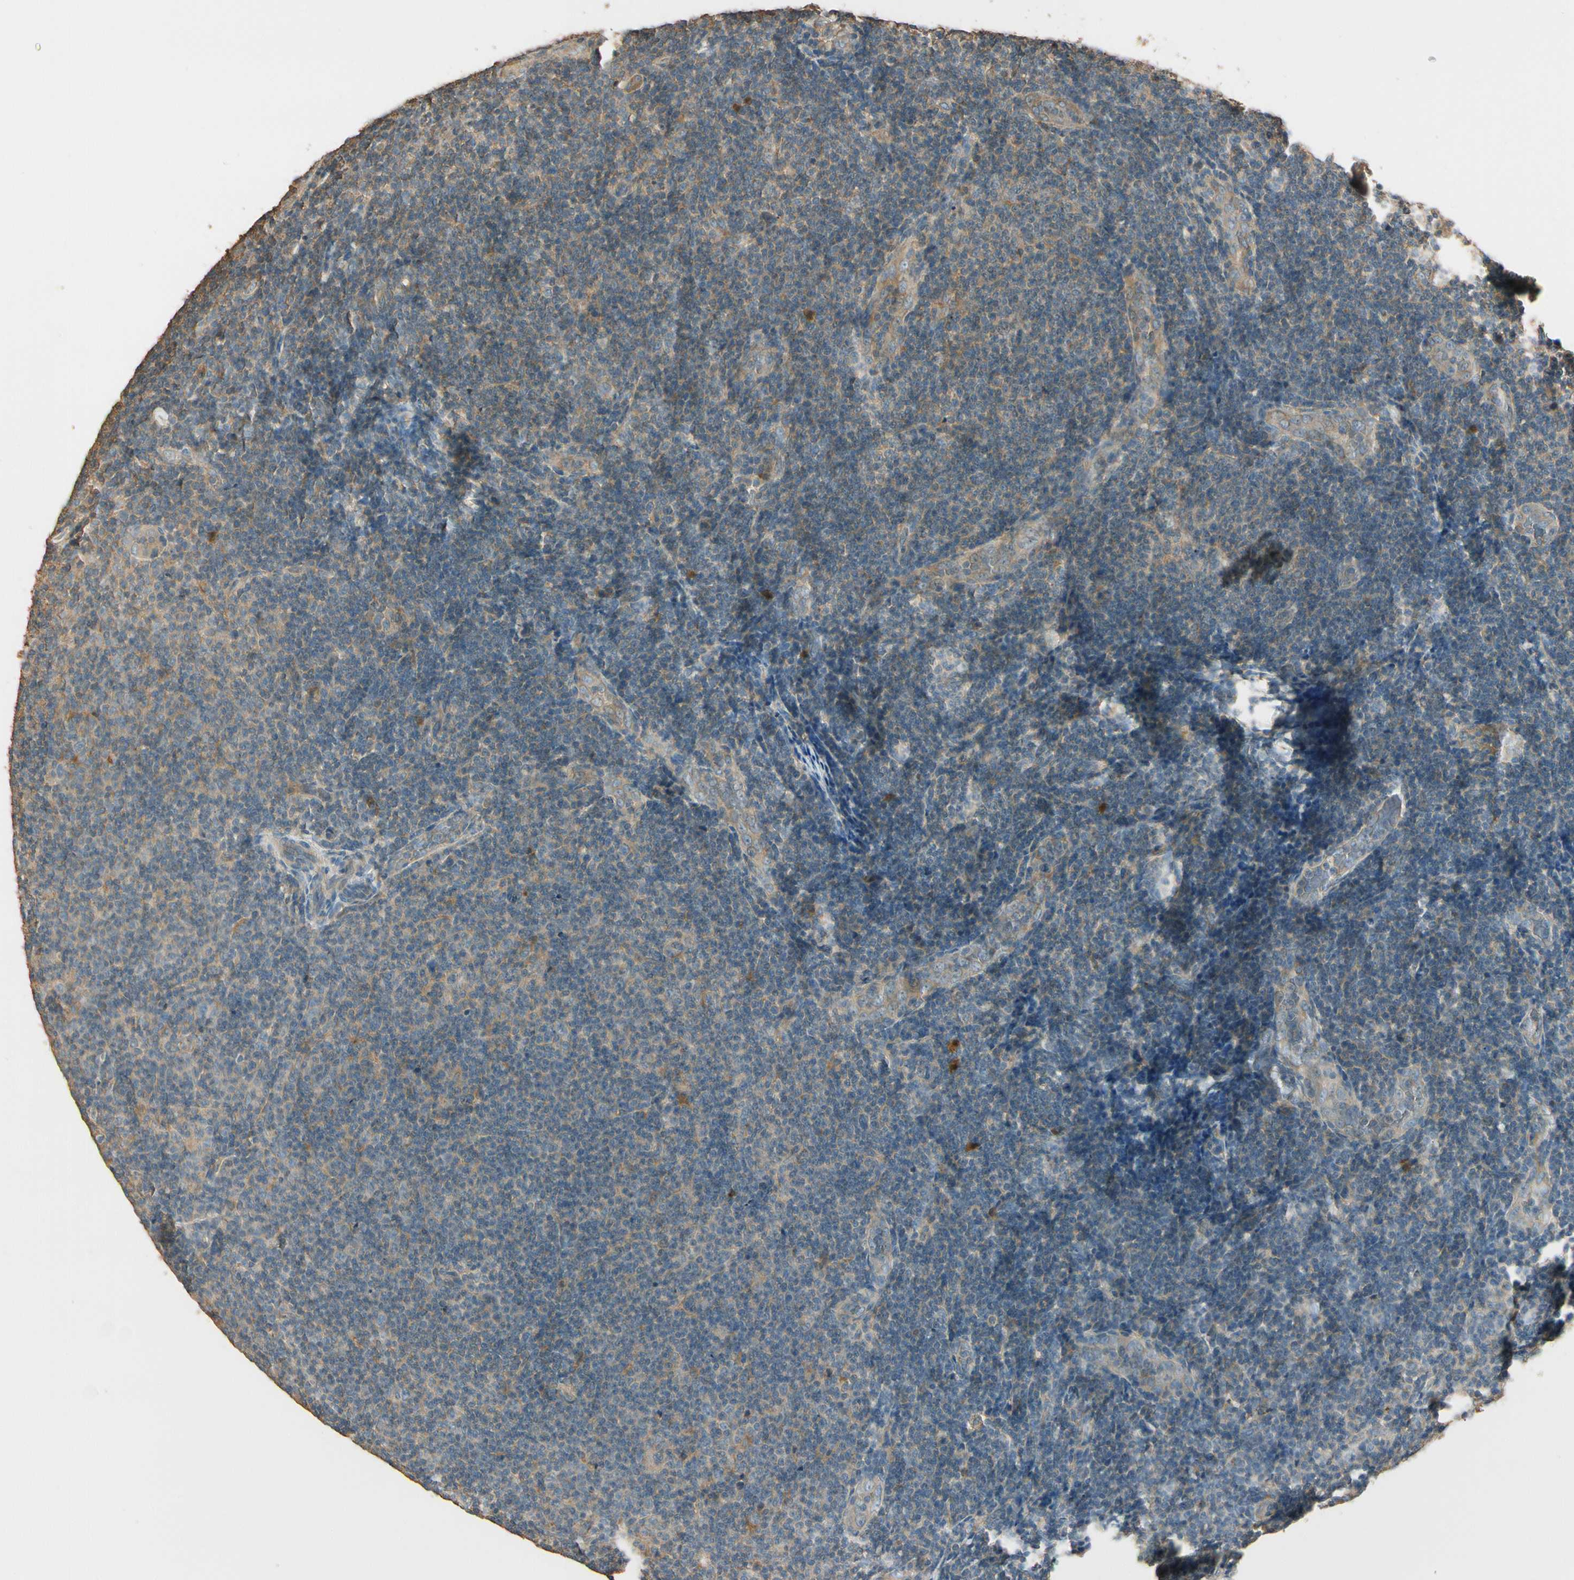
{"staining": {"intensity": "weak", "quantity": ">75%", "location": "cytoplasmic/membranous"}, "tissue": "lymphoma", "cell_type": "Tumor cells", "image_type": "cancer", "snomed": [{"axis": "morphology", "description": "Malignant lymphoma, non-Hodgkin's type, Low grade"}, {"axis": "topography", "description": "Lymph node"}], "caption": "Lymphoma tissue exhibits weak cytoplasmic/membranous staining in about >75% of tumor cells, visualized by immunohistochemistry.", "gene": "PLXNA1", "patient": {"sex": "male", "age": 83}}